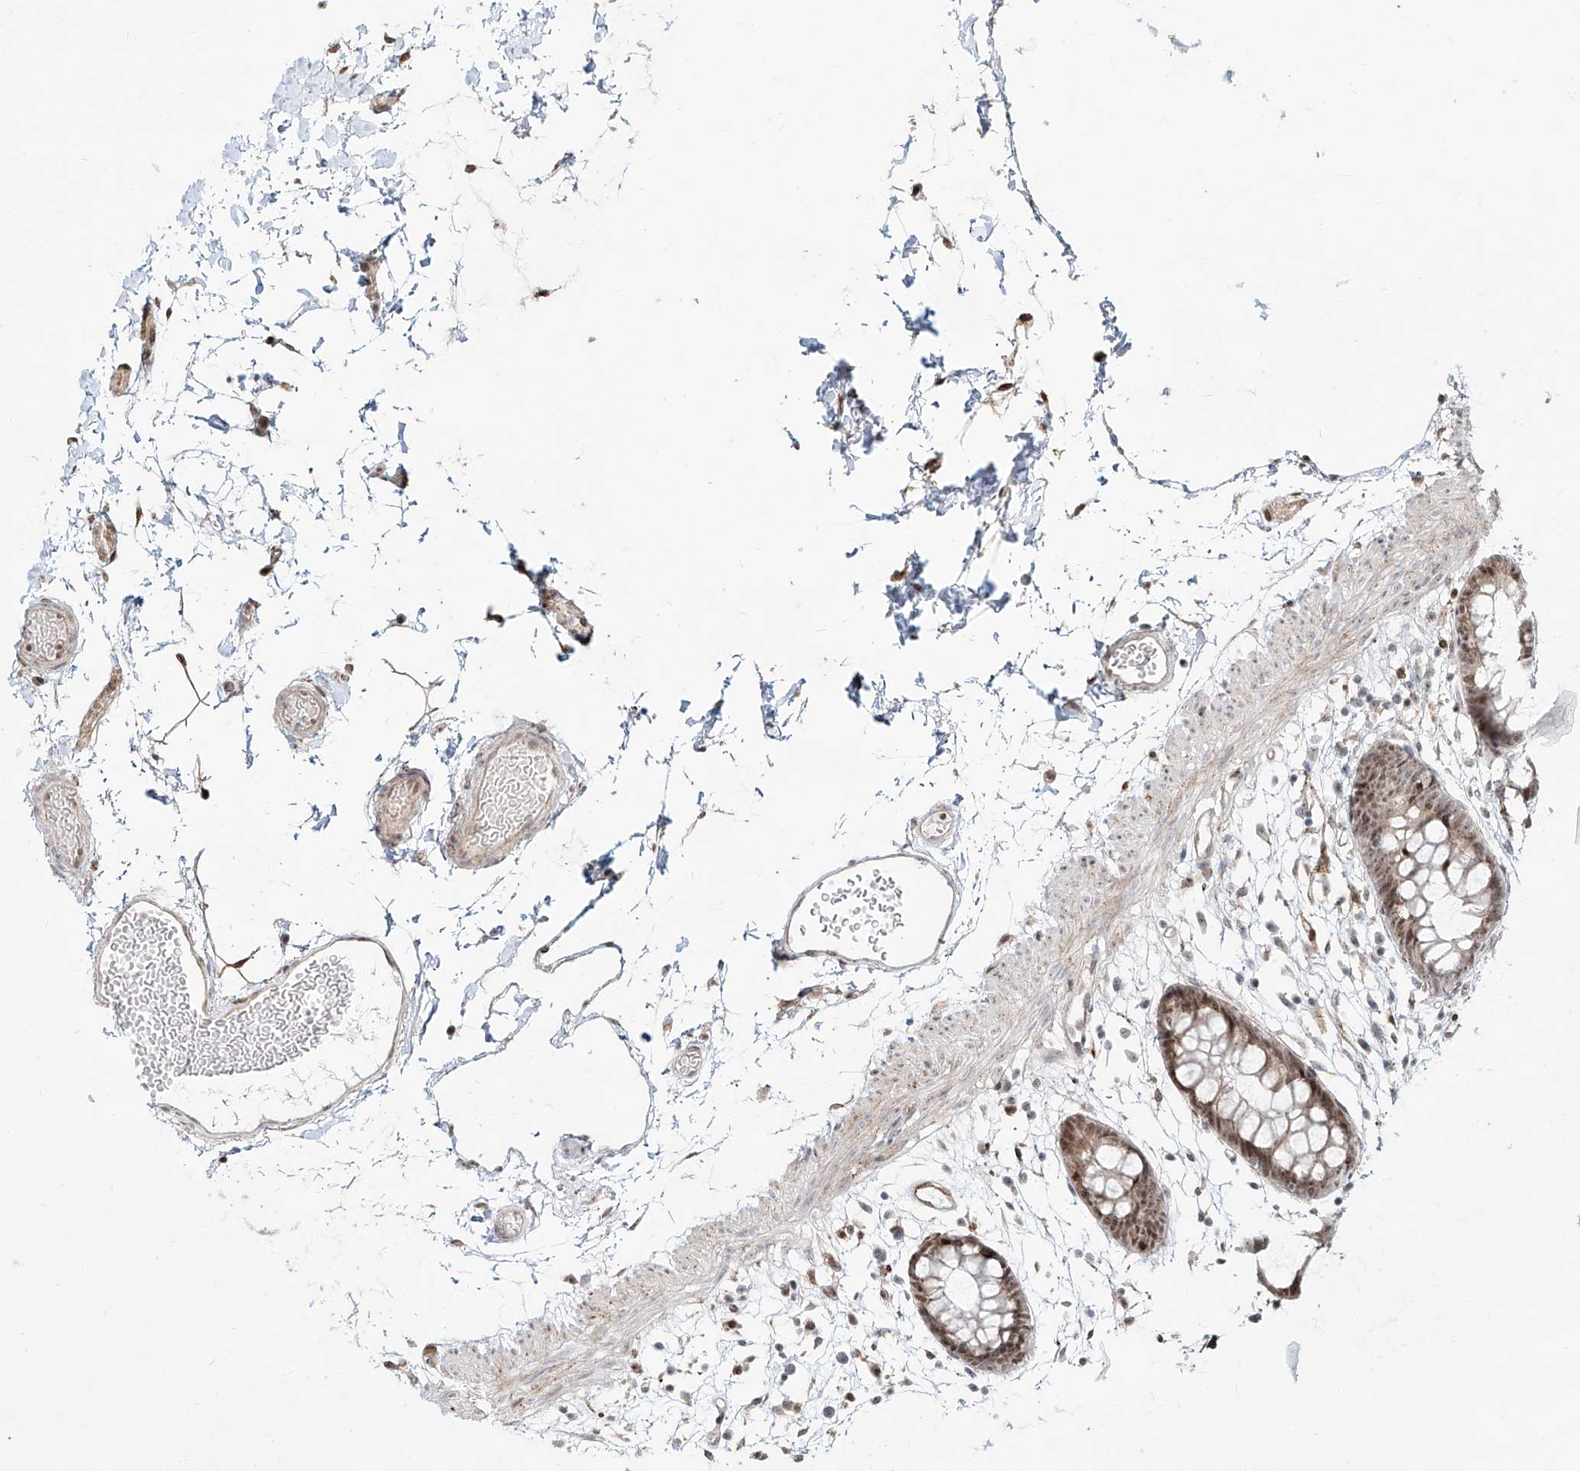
{"staining": {"intensity": "weak", "quantity": ">75%", "location": "cytoplasmic/membranous,nuclear"}, "tissue": "colon", "cell_type": "Endothelial cells", "image_type": "normal", "snomed": [{"axis": "morphology", "description": "Normal tissue, NOS"}, {"axis": "topography", "description": "Colon"}], "caption": "A brown stain shows weak cytoplasmic/membranous,nuclear positivity of a protein in endothelial cells of benign human colon. (DAB IHC with brightfield microscopy, high magnification).", "gene": "ZNF710", "patient": {"sex": "male", "age": 56}}